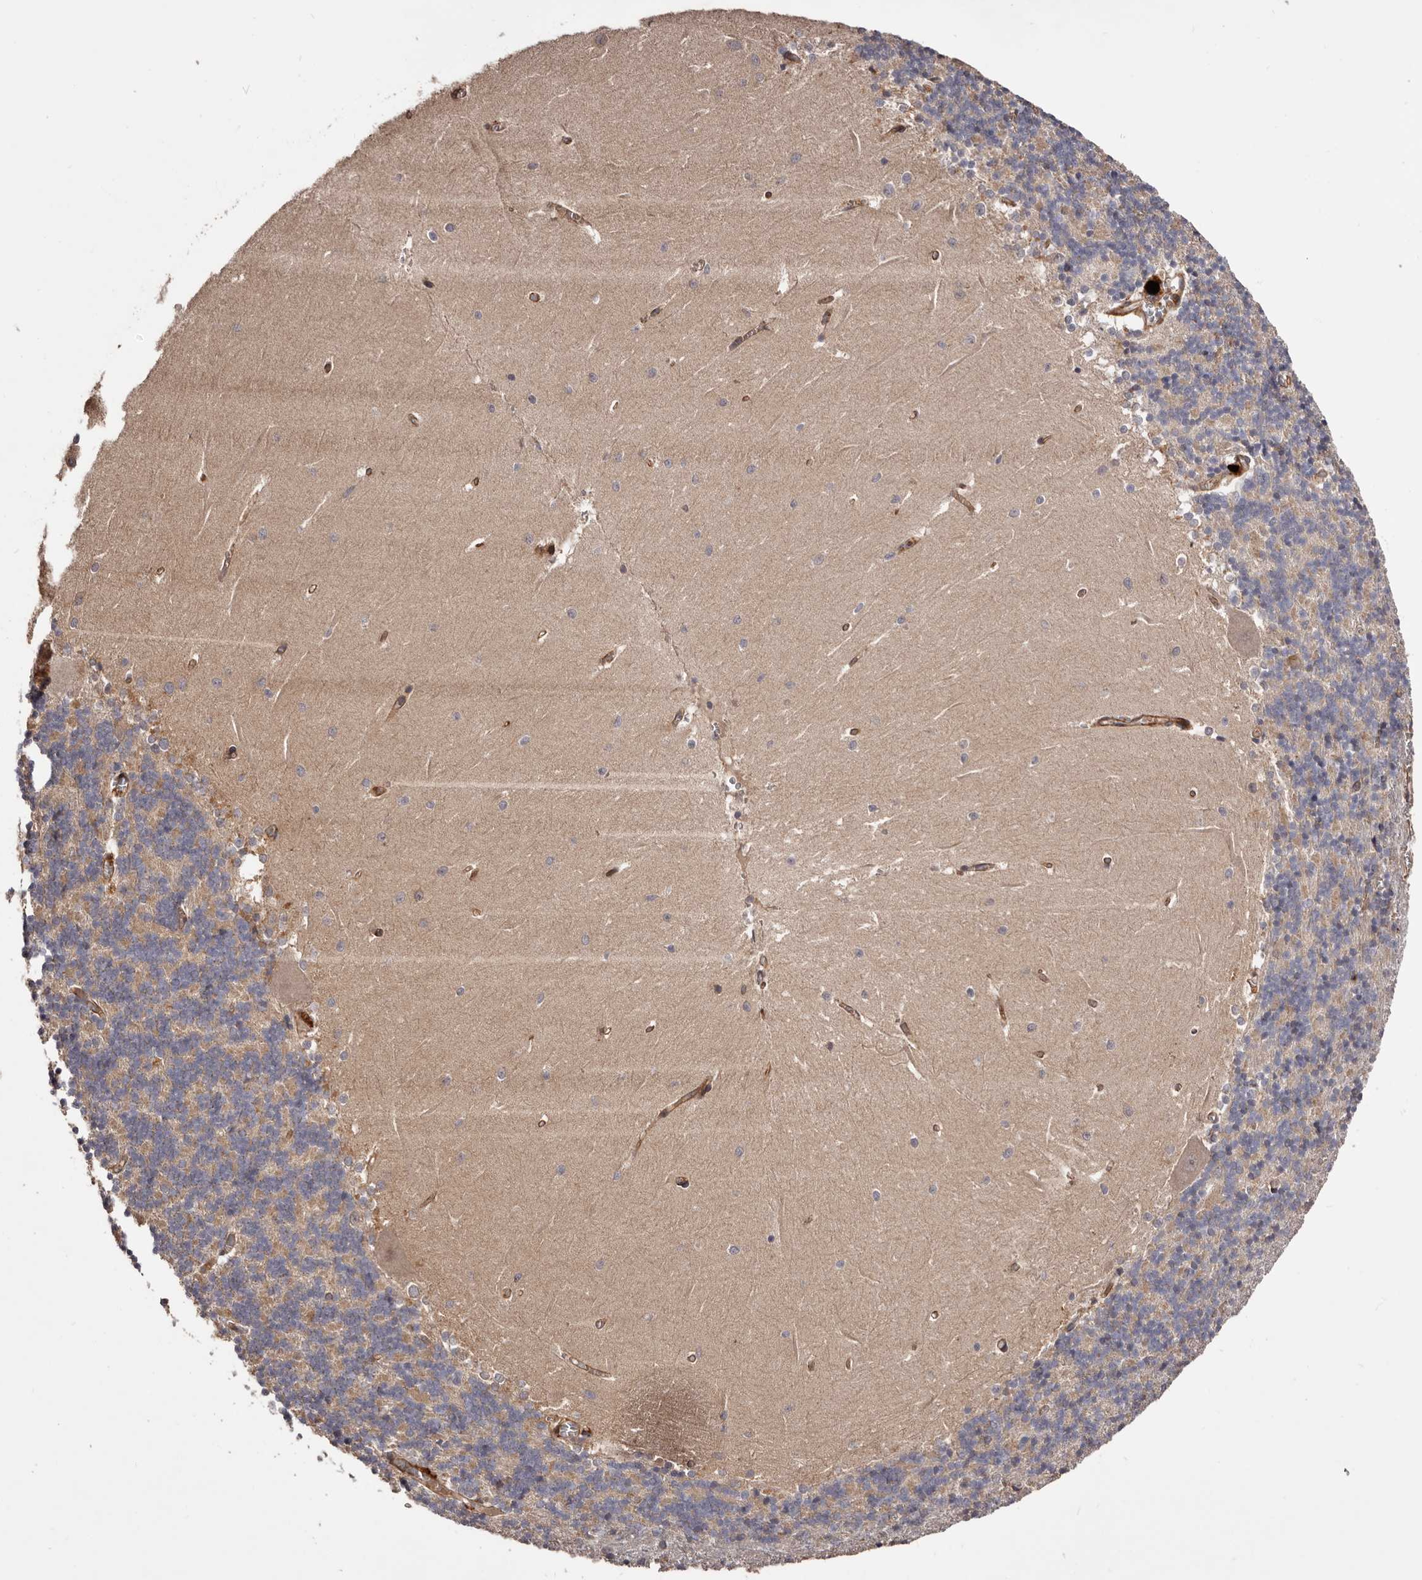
{"staining": {"intensity": "negative", "quantity": "none", "location": "none"}, "tissue": "cerebellum", "cell_type": "Cells in granular layer", "image_type": "normal", "snomed": [{"axis": "morphology", "description": "Normal tissue, NOS"}, {"axis": "topography", "description": "Cerebellum"}], "caption": "The IHC image has no significant positivity in cells in granular layer of cerebellum.", "gene": "GTPBP1", "patient": {"sex": "male", "age": 37}}